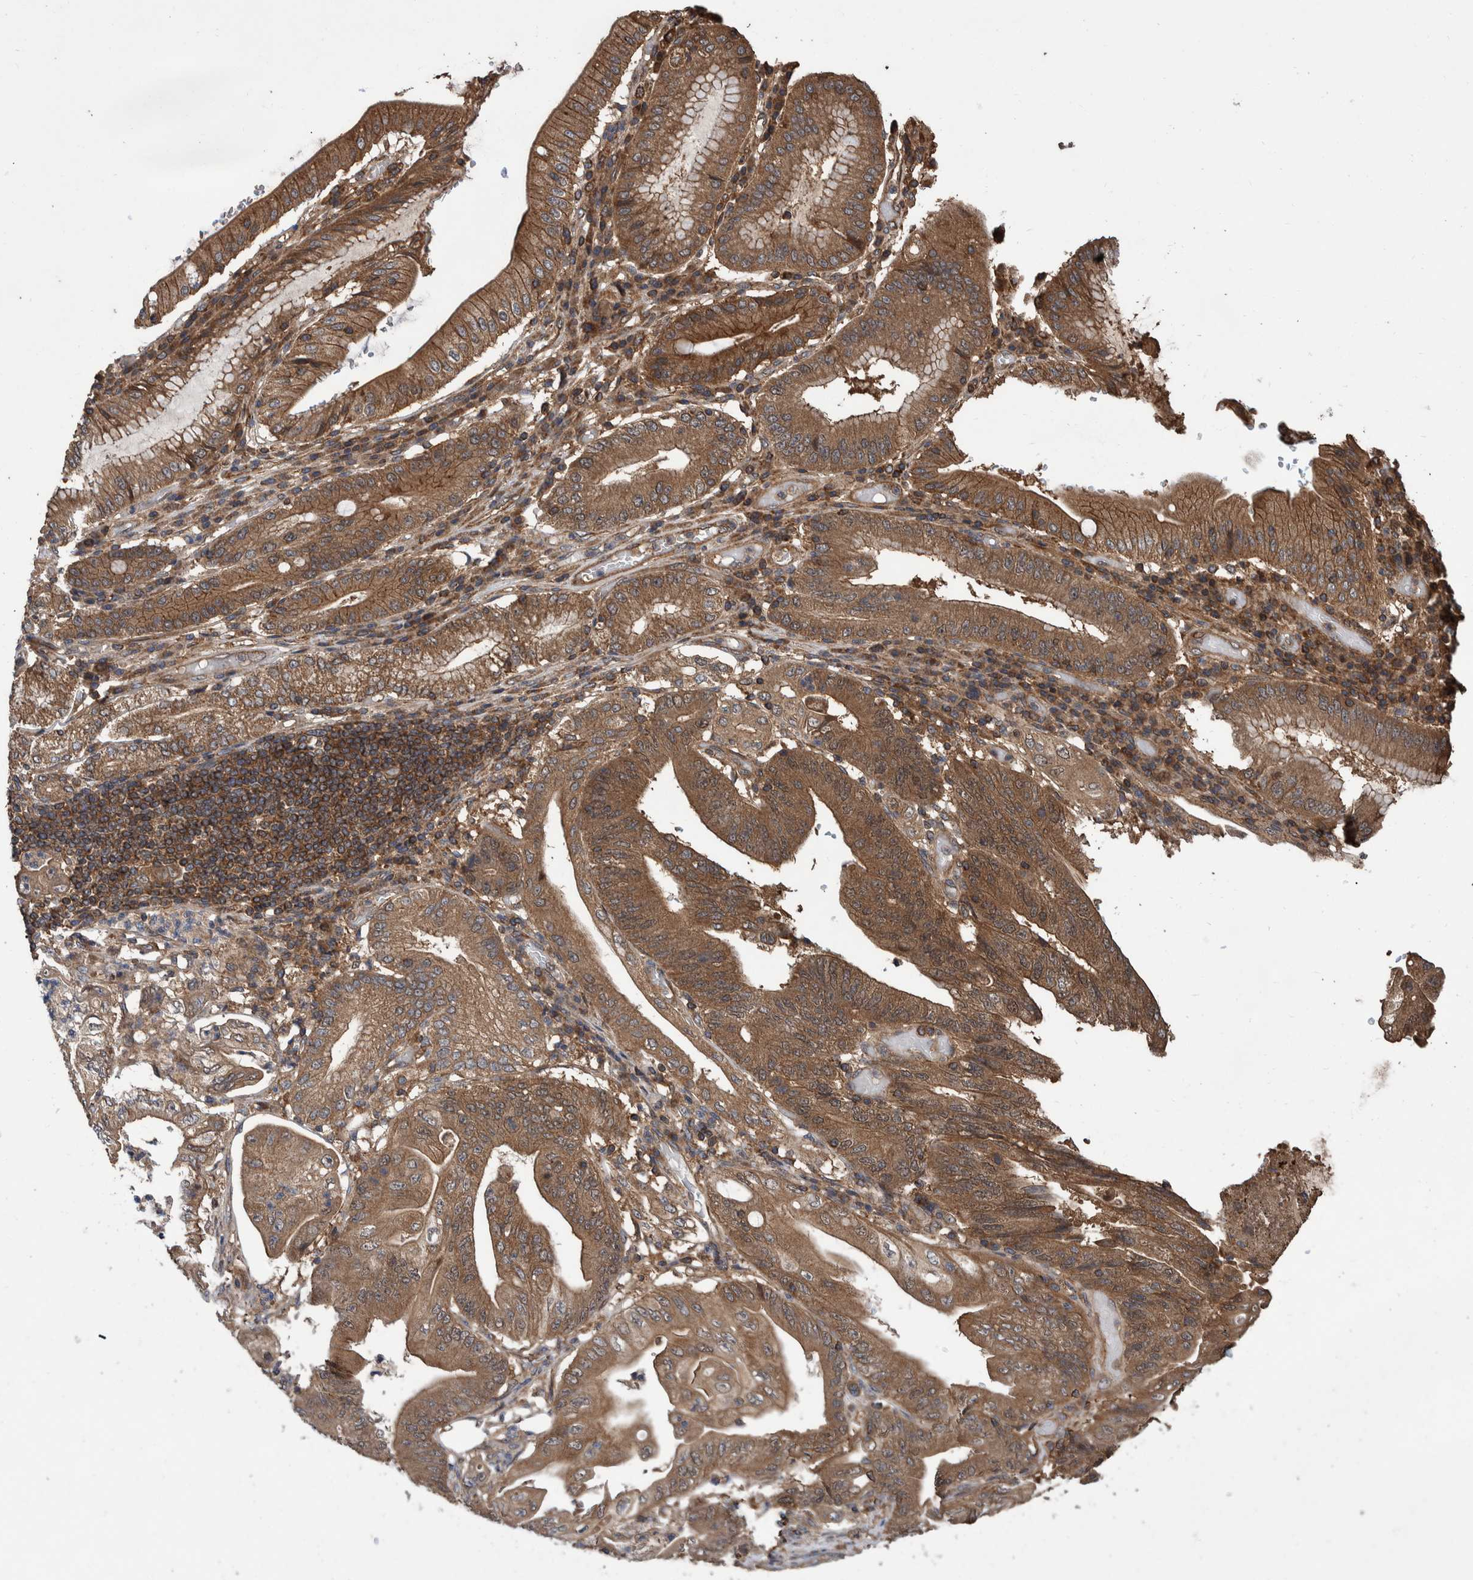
{"staining": {"intensity": "moderate", "quantity": ">75%", "location": "cytoplasmic/membranous"}, "tissue": "stomach cancer", "cell_type": "Tumor cells", "image_type": "cancer", "snomed": [{"axis": "morphology", "description": "Adenocarcinoma, NOS"}, {"axis": "topography", "description": "Stomach"}], "caption": "A brown stain labels moderate cytoplasmic/membranous expression of a protein in human stomach cancer tumor cells.", "gene": "VBP1", "patient": {"sex": "female", "age": 73}}